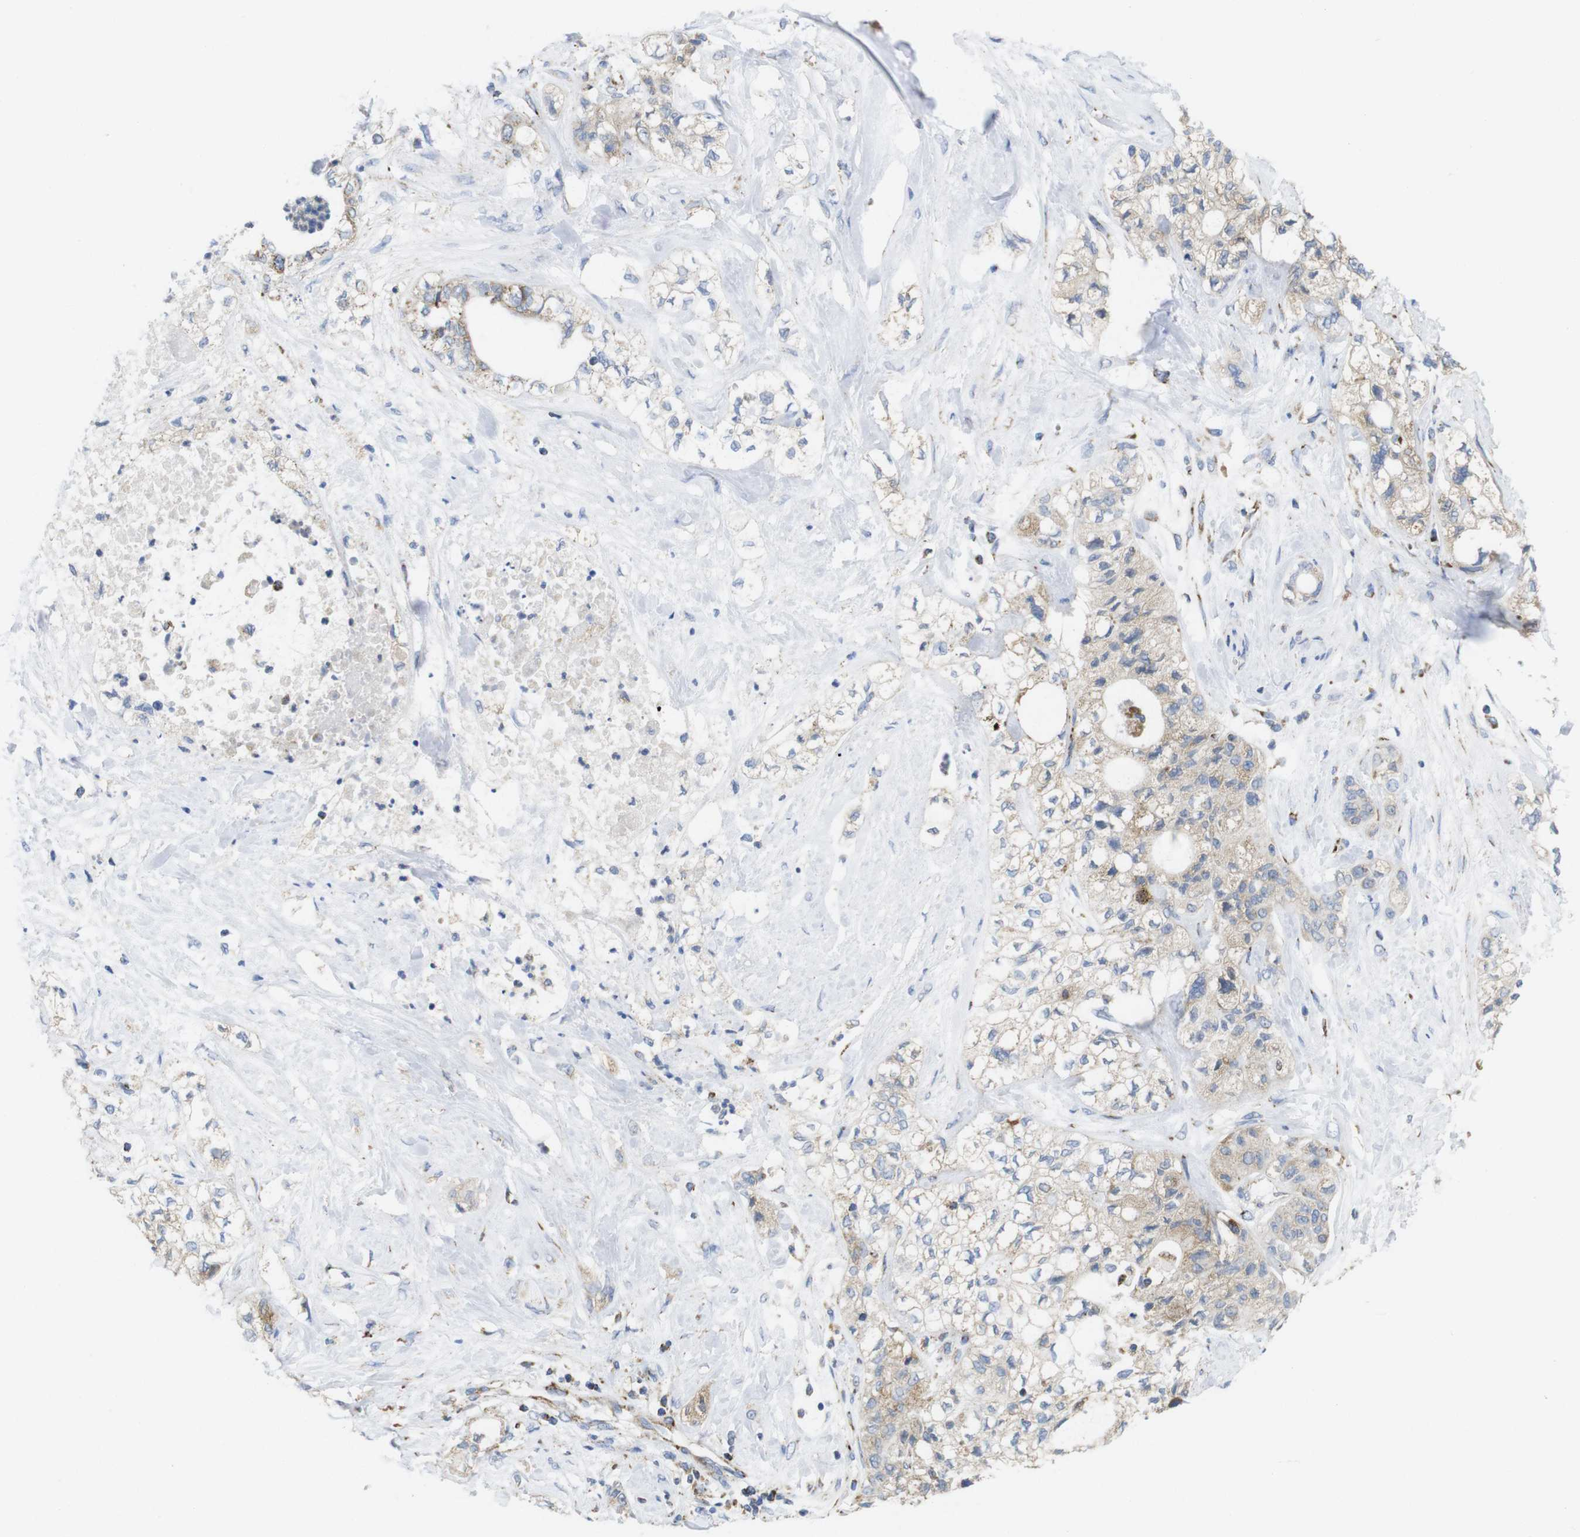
{"staining": {"intensity": "weak", "quantity": "<25%", "location": "cytoplasmic/membranous"}, "tissue": "pancreatic cancer", "cell_type": "Tumor cells", "image_type": "cancer", "snomed": [{"axis": "morphology", "description": "Adenocarcinoma, NOS"}, {"axis": "topography", "description": "Pancreas"}], "caption": "Immunohistochemical staining of adenocarcinoma (pancreatic) reveals no significant staining in tumor cells.", "gene": "TMEM192", "patient": {"sex": "male", "age": 70}}